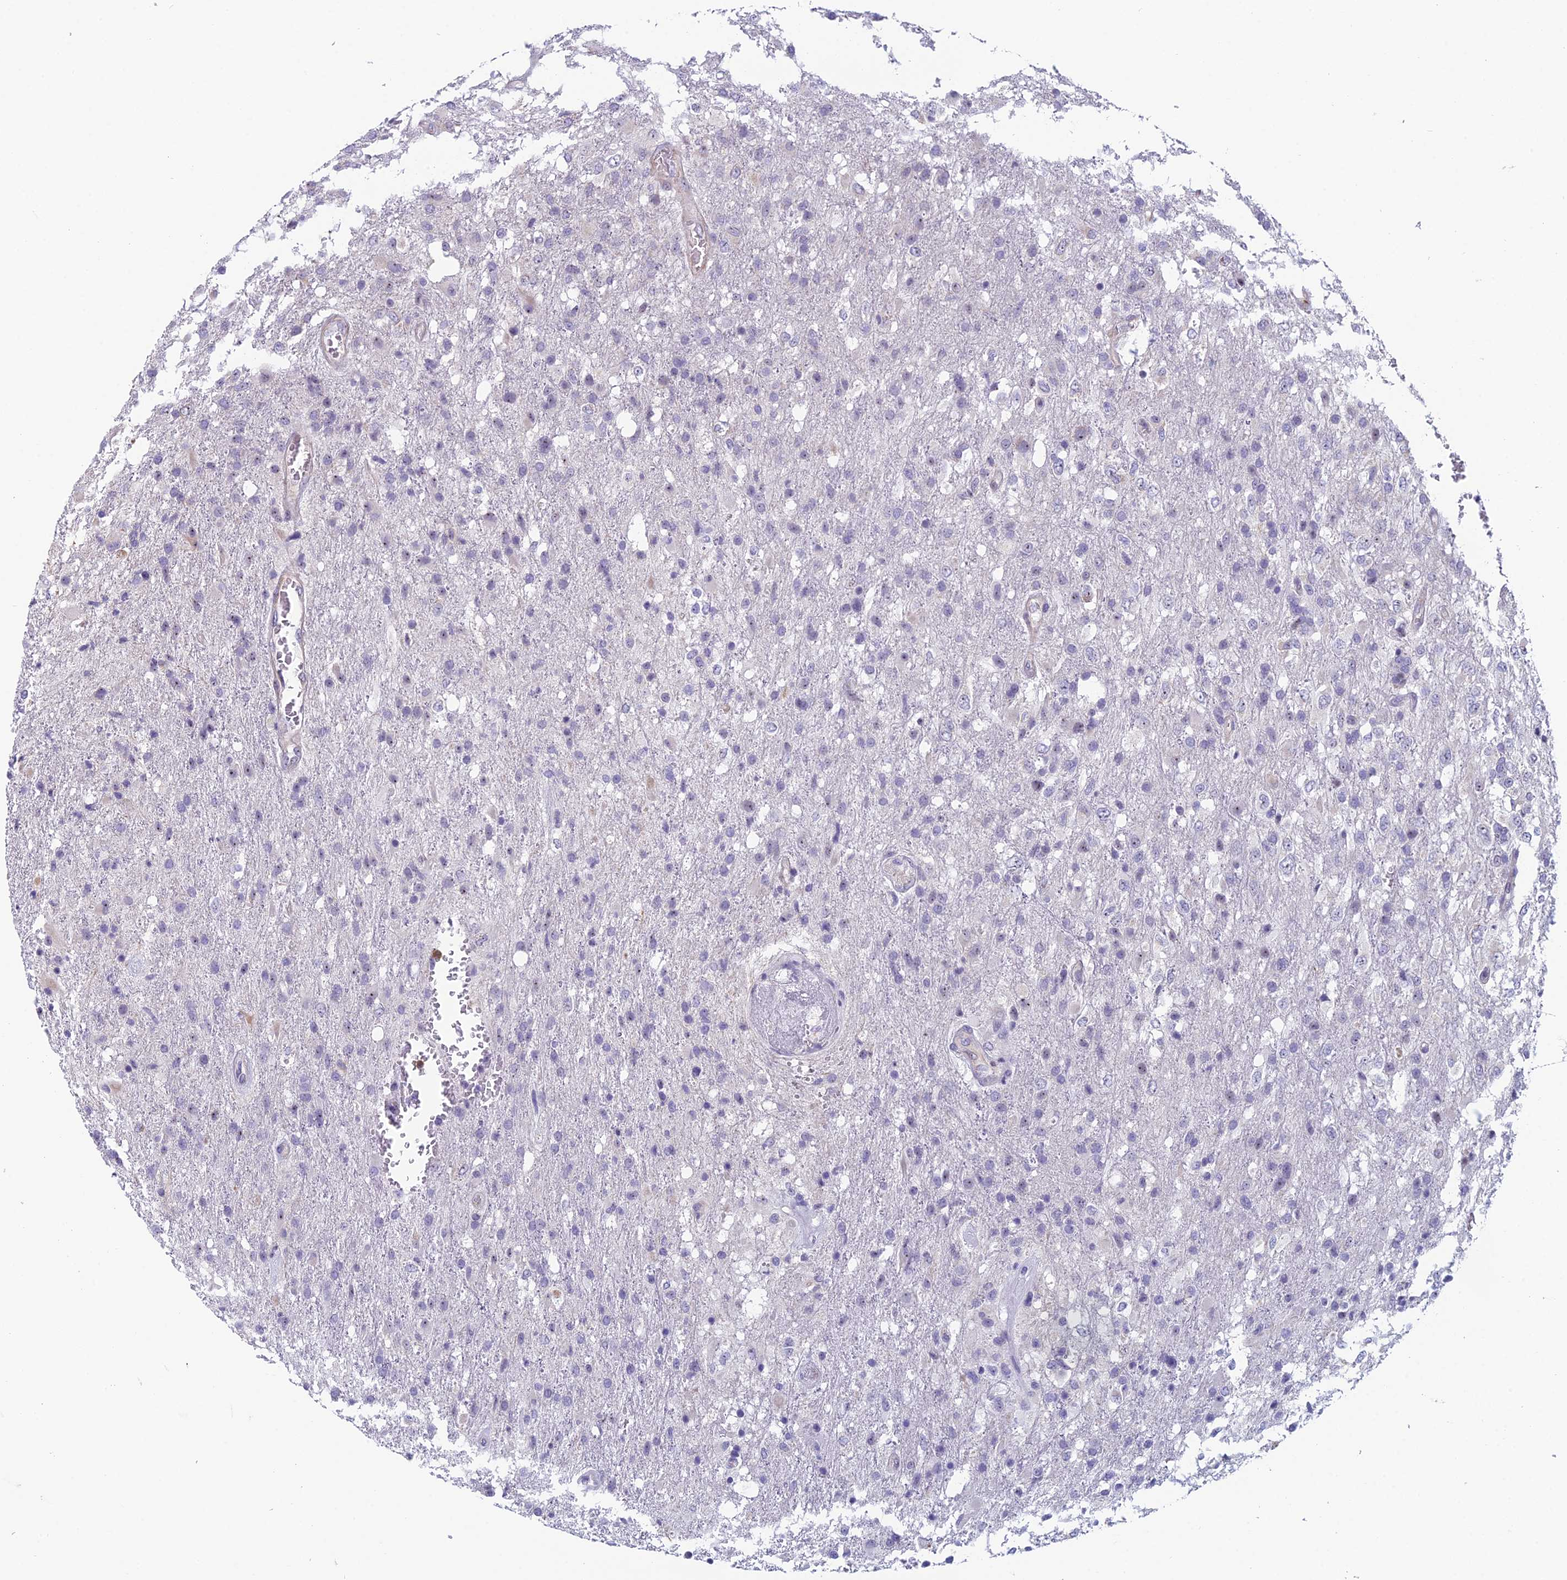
{"staining": {"intensity": "negative", "quantity": "none", "location": "none"}, "tissue": "glioma", "cell_type": "Tumor cells", "image_type": "cancer", "snomed": [{"axis": "morphology", "description": "Glioma, malignant, High grade"}, {"axis": "topography", "description": "Brain"}], "caption": "Glioma was stained to show a protein in brown. There is no significant positivity in tumor cells.", "gene": "NOC2L", "patient": {"sex": "female", "age": 74}}